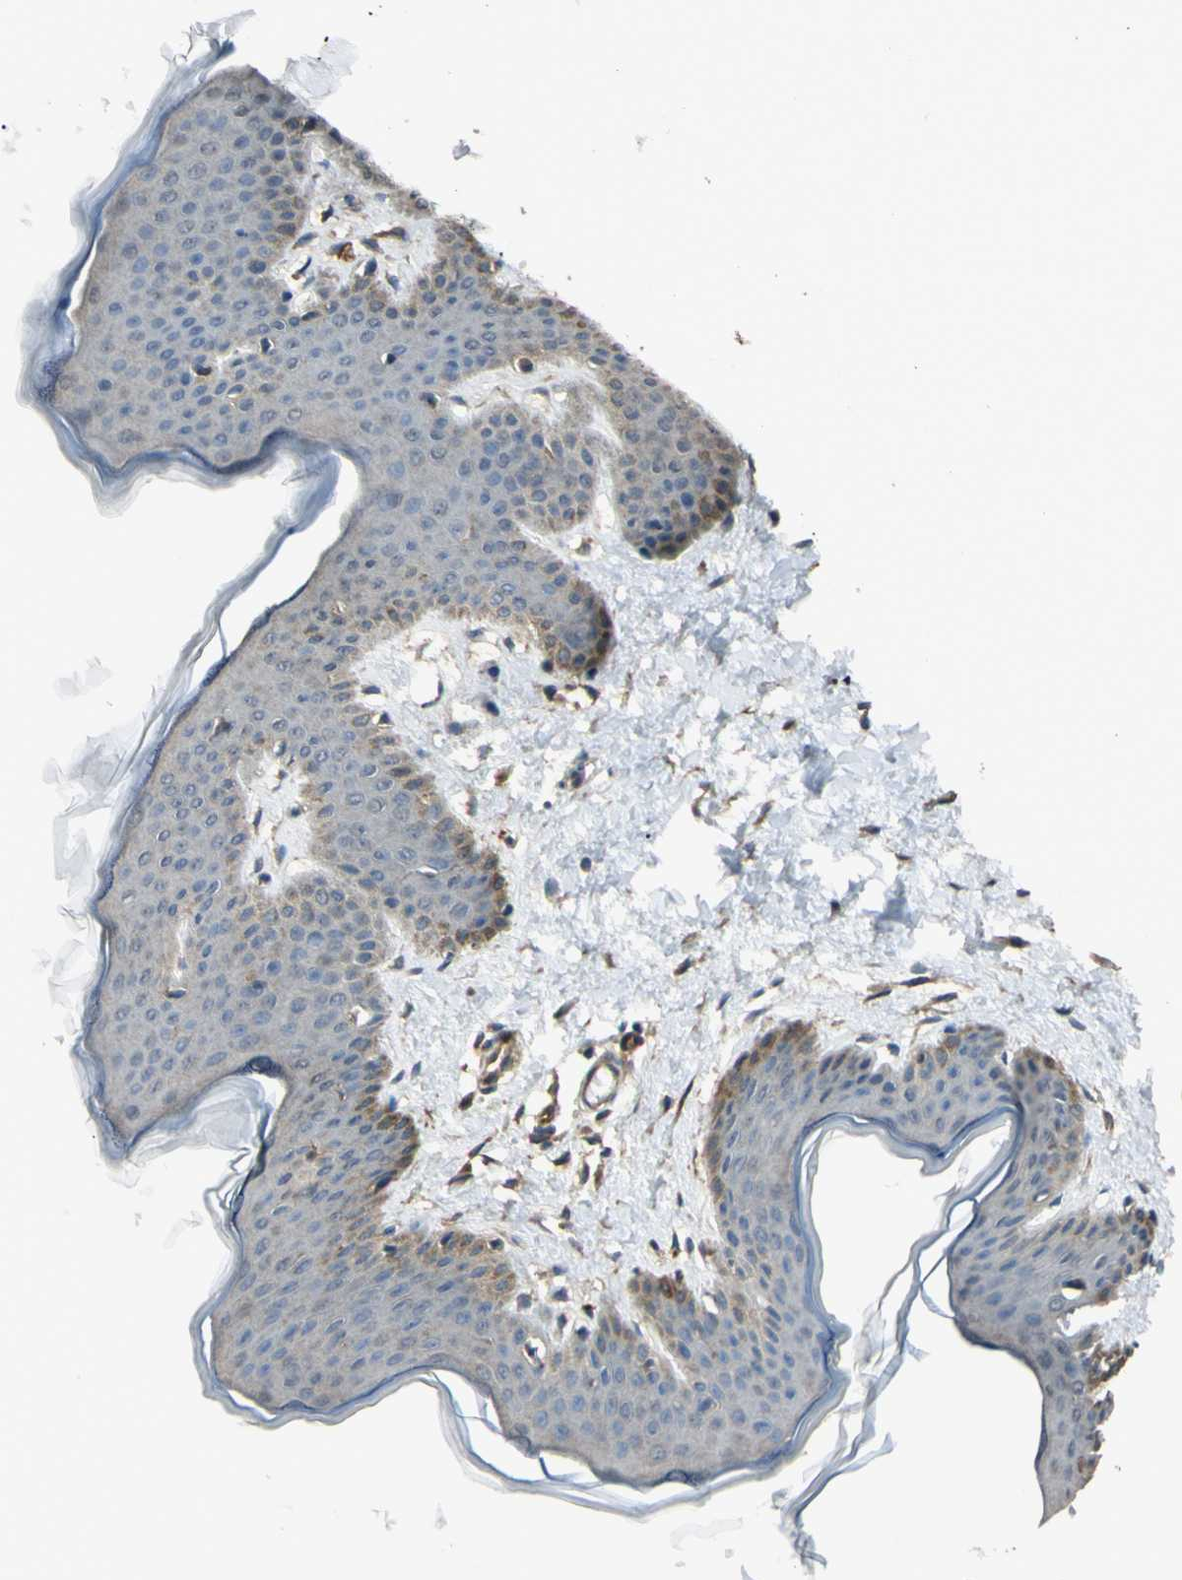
{"staining": {"intensity": "negative", "quantity": "none", "location": "none"}, "tissue": "skin", "cell_type": "Fibroblasts", "image_type": "normal", "snomed": [{"axis": "morphology", "description": "Normal tissue, NOS"}, {"axis": "topography", "description": "Skin"}], "caption": "This is a histopathology image of immunohistochemistry staining of normal skin, which shows no staining in fibroblasts.", "gene": "PTPN12", "patient": {"sex": "female", "age": 17}}